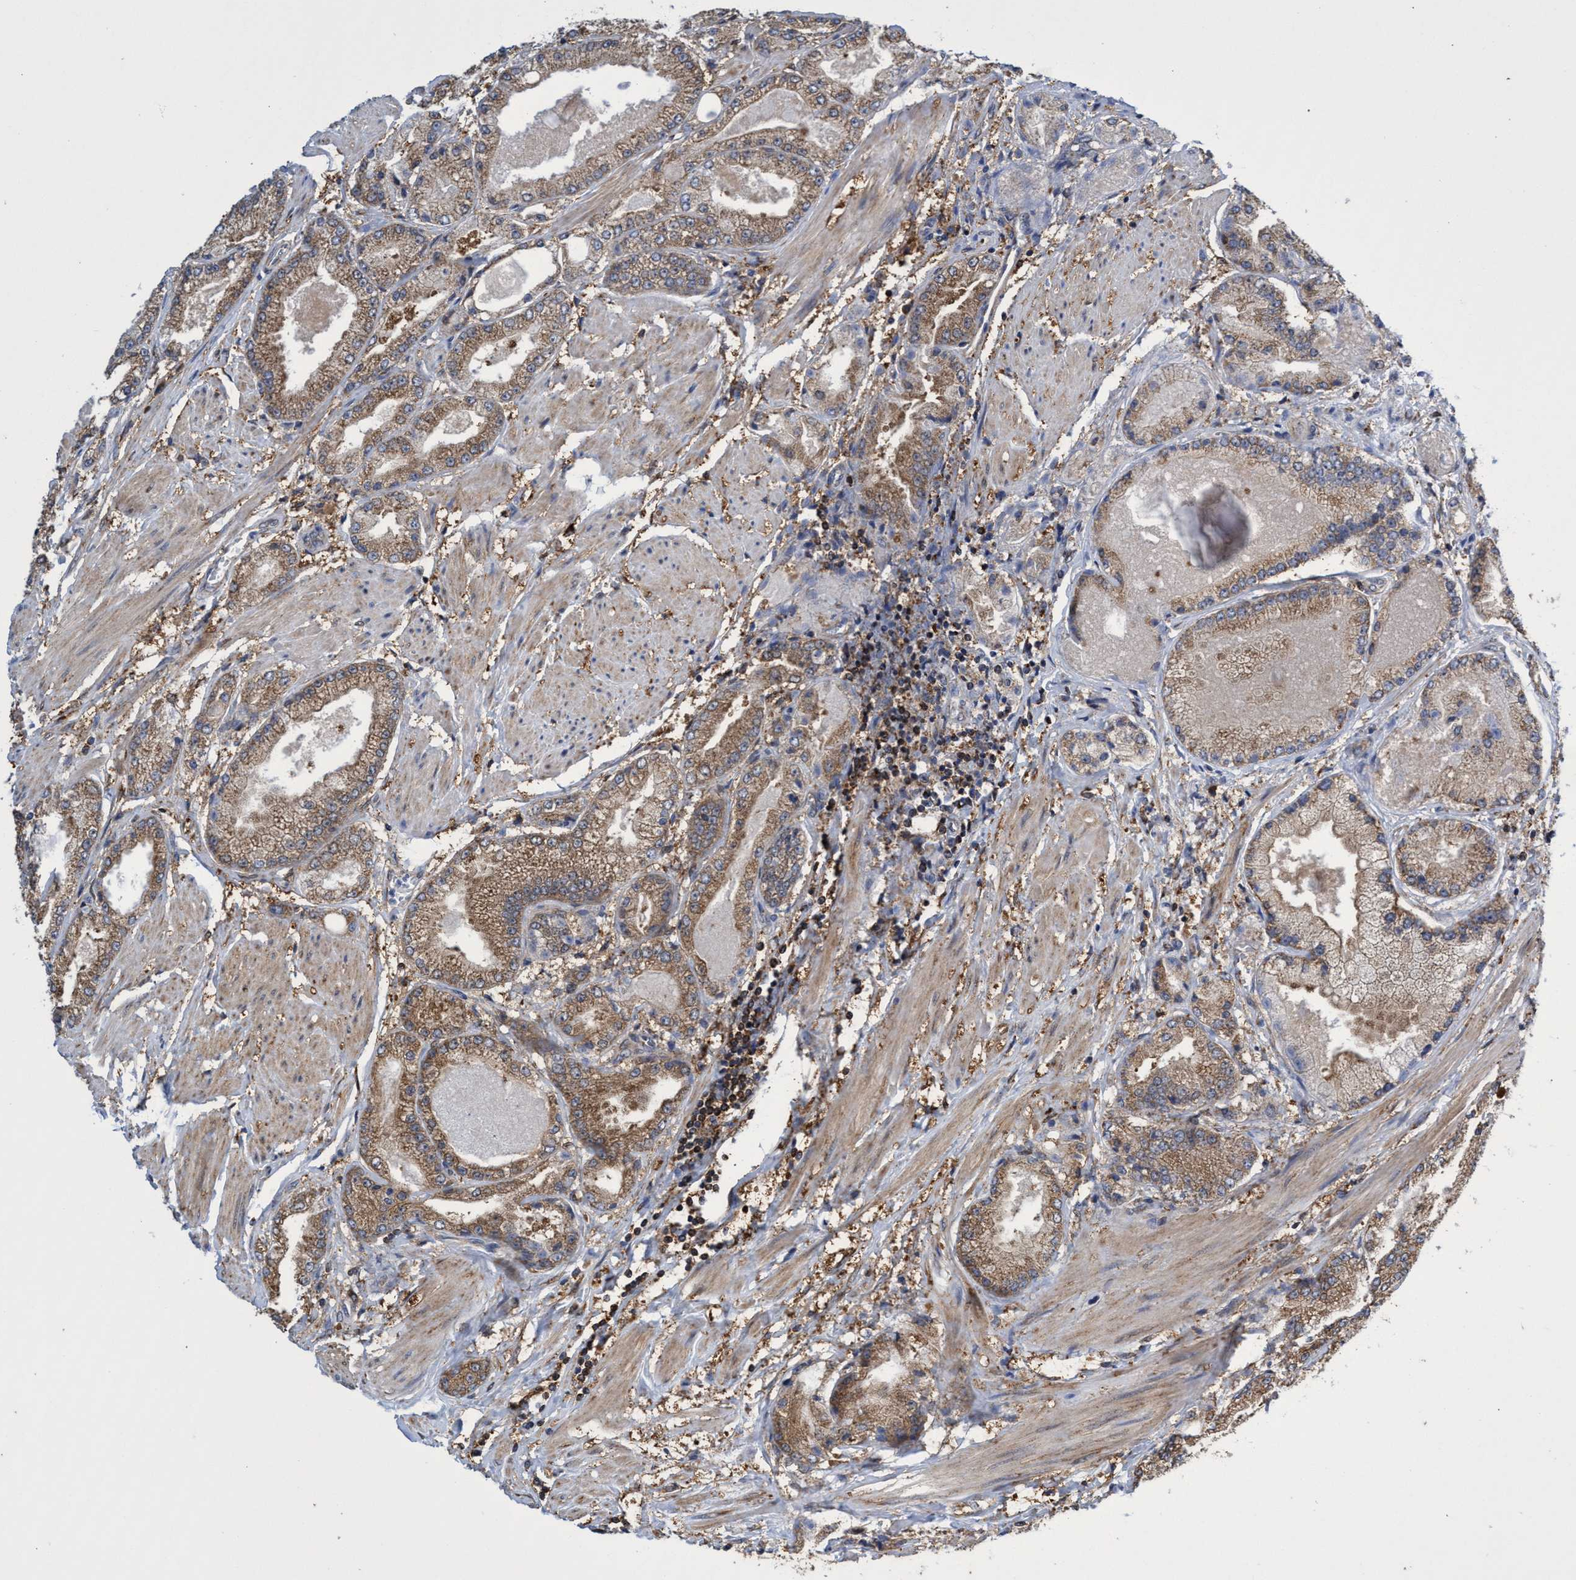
{"staining": {"intensity": "moderate", "quantity": ">75%", "location": "cytoplasmic/membranous"}, "tissue": "prostate cancer", "cell_type": "Tumor cells", "image_type": "cancer", "snomed": [{"axis": "morphology", "description": "Adenocarcinoma, High grade"}, {"axis": "topography", "description": "Prostate"}], "caption": "Protein analysis of prostate adenocarcinoma (high-grade) tissue demonstrates moderate cytoplasmic/membranous expression in about >75% of tumor cells.", "gene": "CRYZ", "patient": {"sex": "male", "age": 50}}